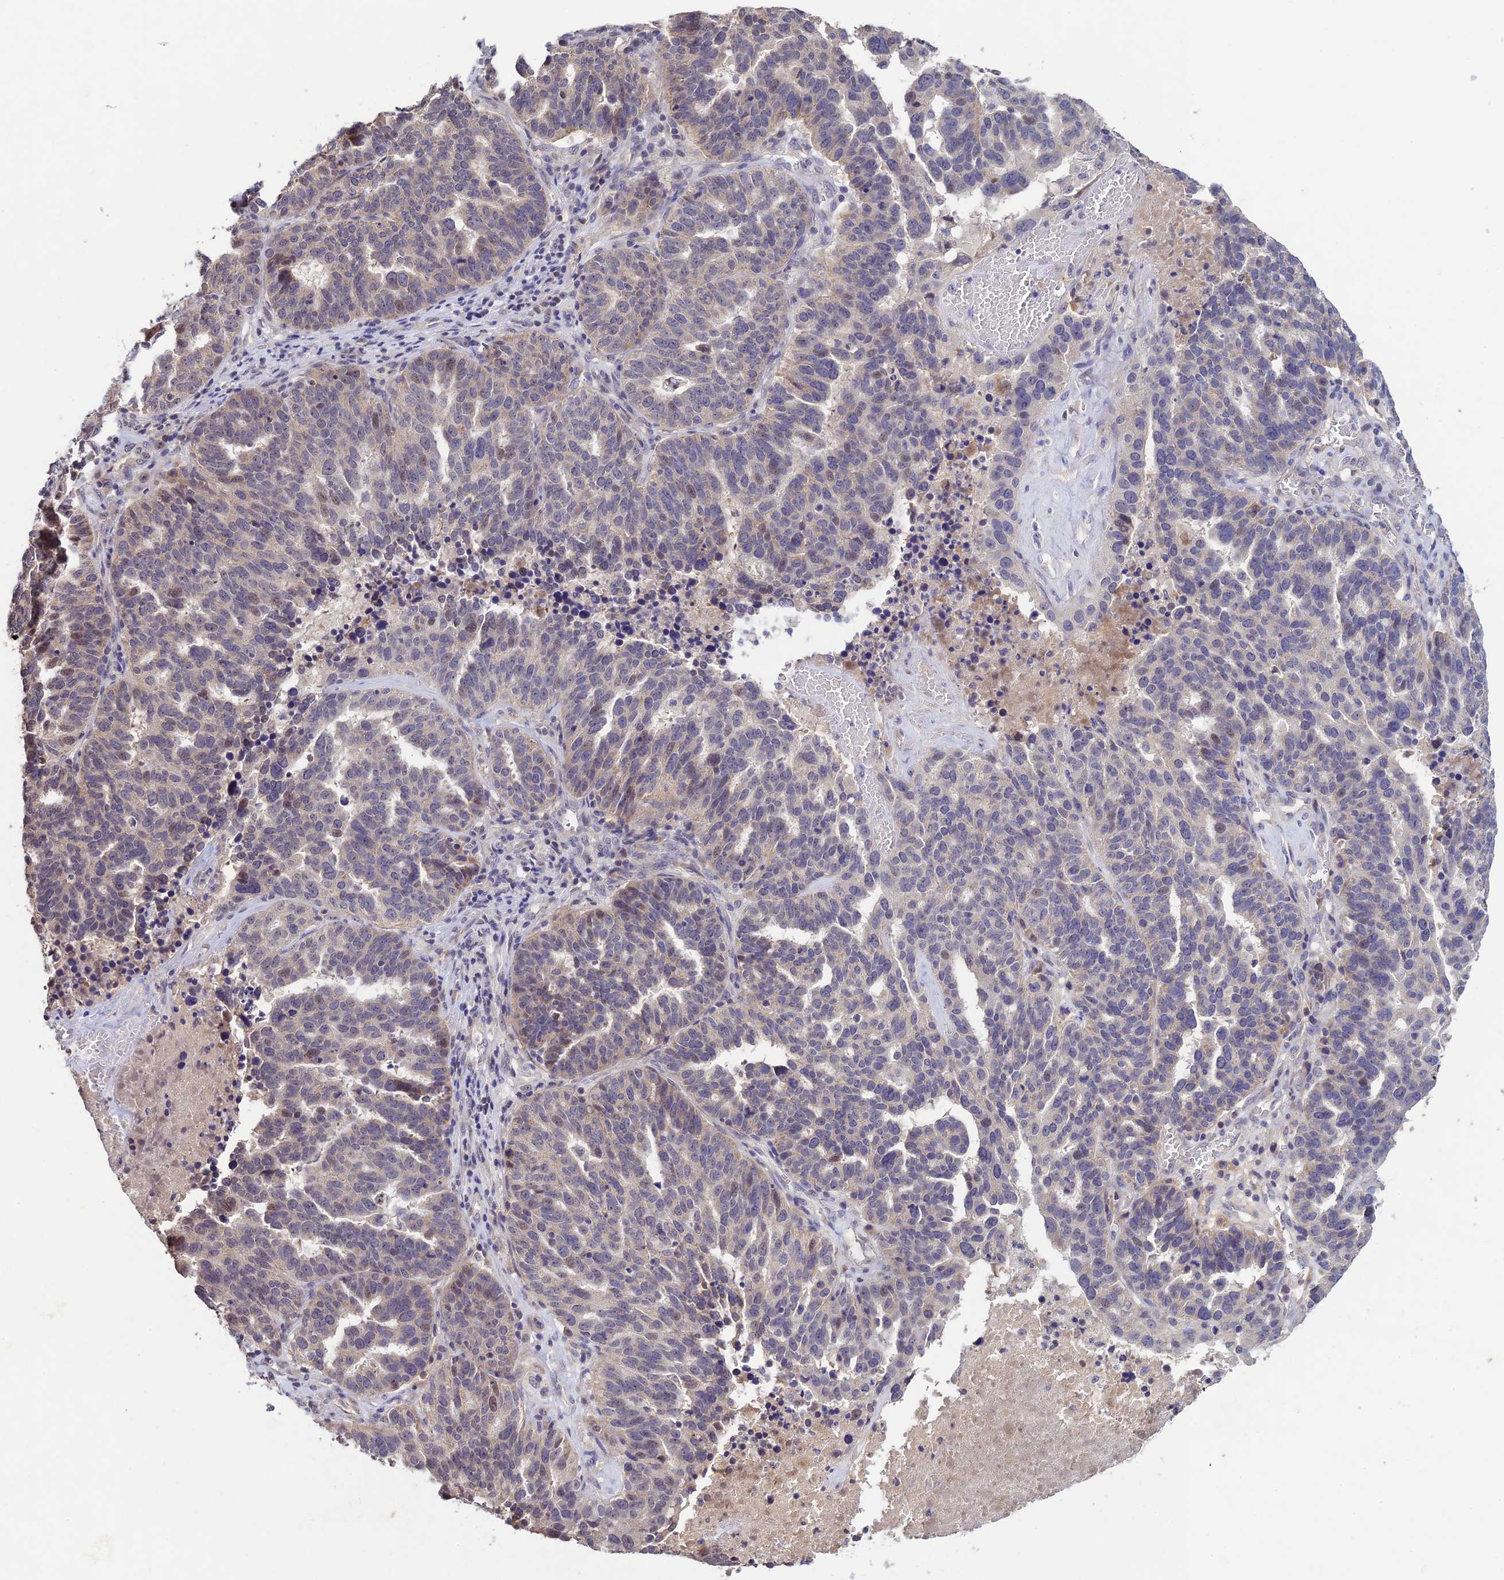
{"staining": {"intensity": "weak", "quantity": "<25%", "location": "cytoplasmic/membranous"}, "tissue": "ovarian cancer", "cell_type": "Tumor cells", "image_type": "cancer", "snomed": [{"axis": "morphology", "description": "Cystadenocarcinoma, serous, NOS"}, {"axis": "topography", "description": "Ovary"}], "caption": "Immunohistochemistry (IHC) histopathology image of human ovarian serous cystadenocarcinoma stained for a protein (brown), which shows no staining in tumor cells.", "gene": "CHST5", "patient": {"sex": "female", "age": 59}}